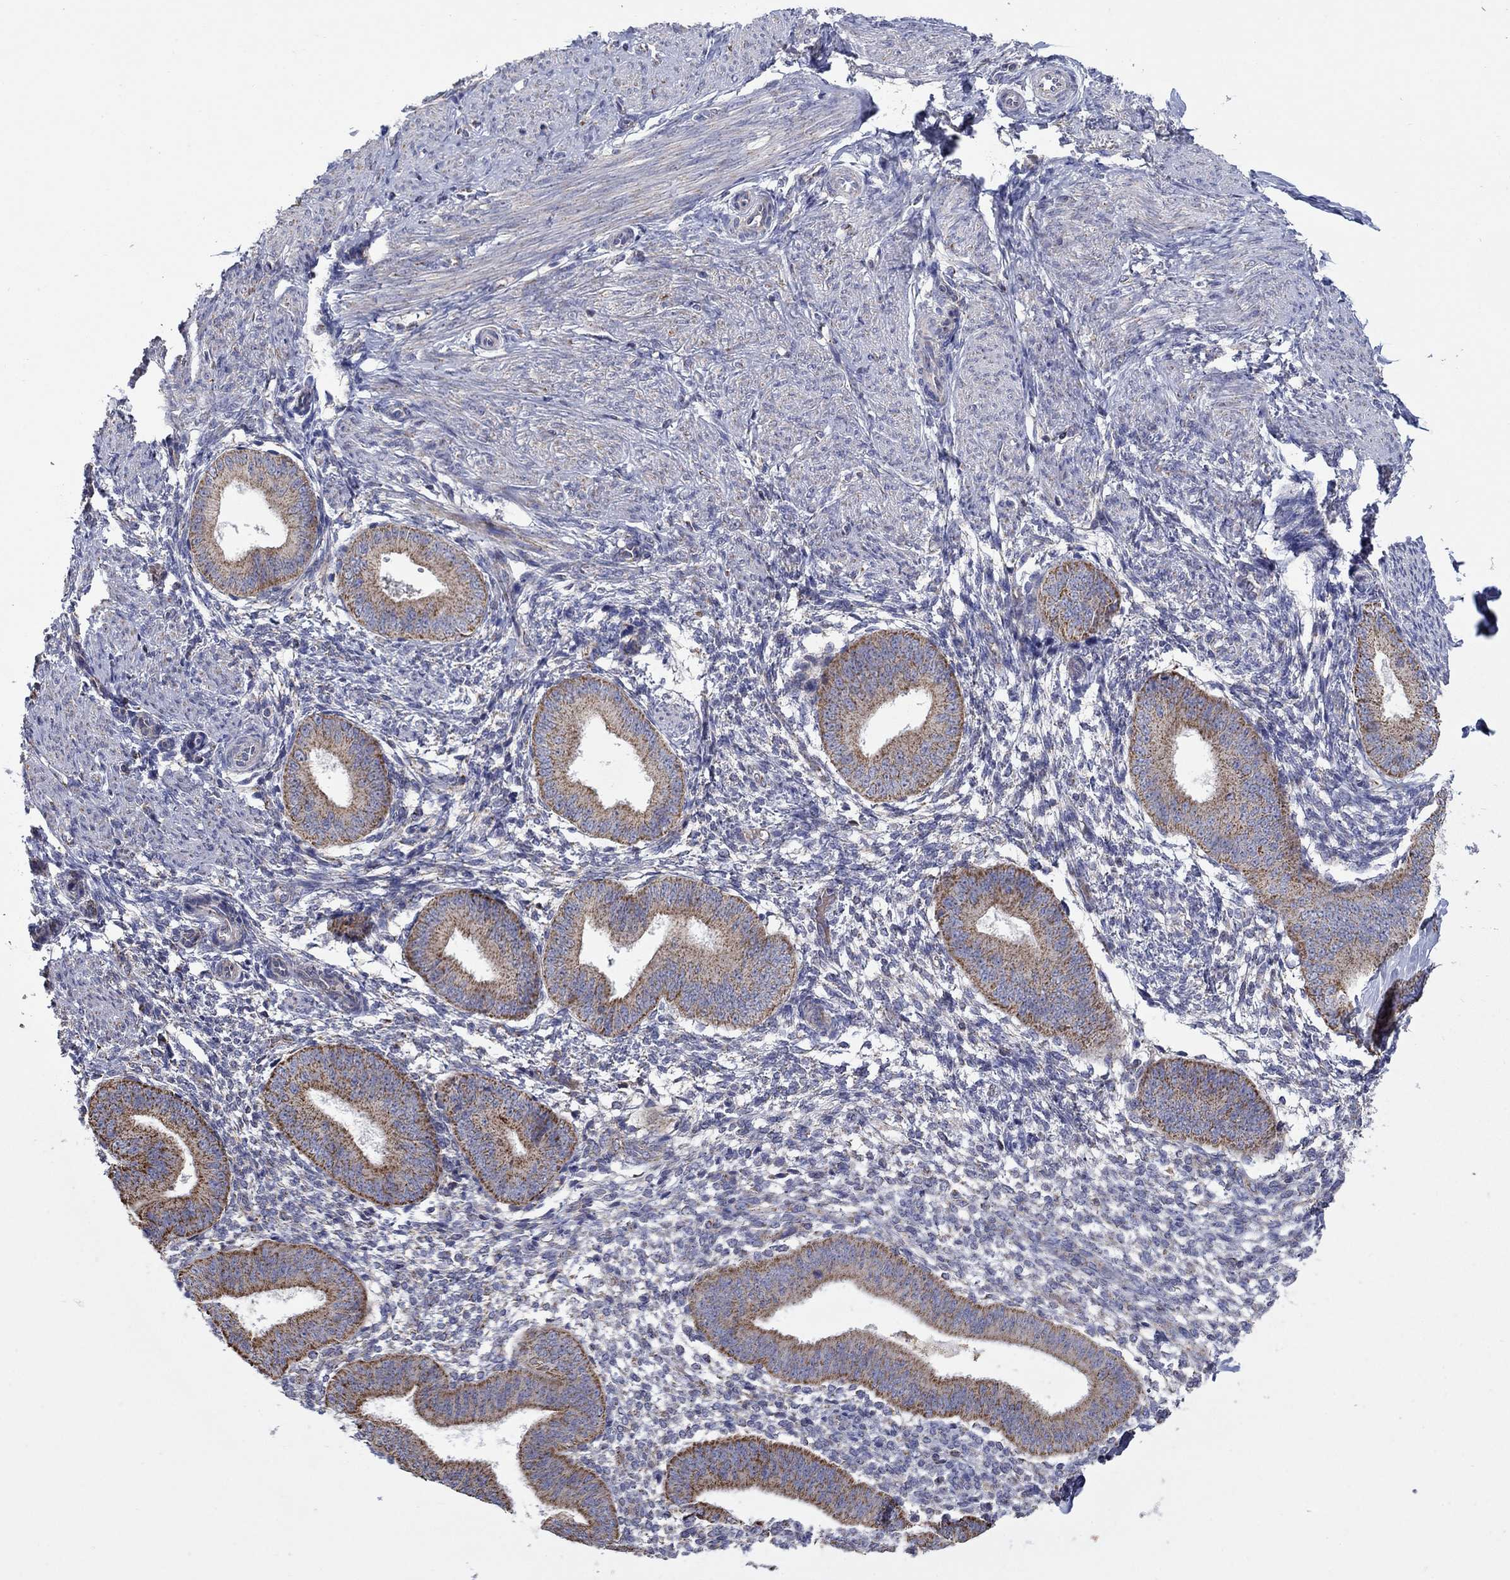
{"staining": {"intensity": "negative", "quantity": "none", "location": "none"}, "tissue": "endometrium", "cell_type": "Cells in endometrial stroma", "image_type": "normal", "snomed": [{"axis": "morphology", "description": "Normal tissue, NOS"}, {"axis": "topography", "description": "Endometrium"}], "caption": "IHC histopathology image of benign endometrium stained for a protein (brown), which shows no positivity in cells in endometrial stroma.", "gene": "HPS5", "patient": {"sex": "female", "age": 47}}